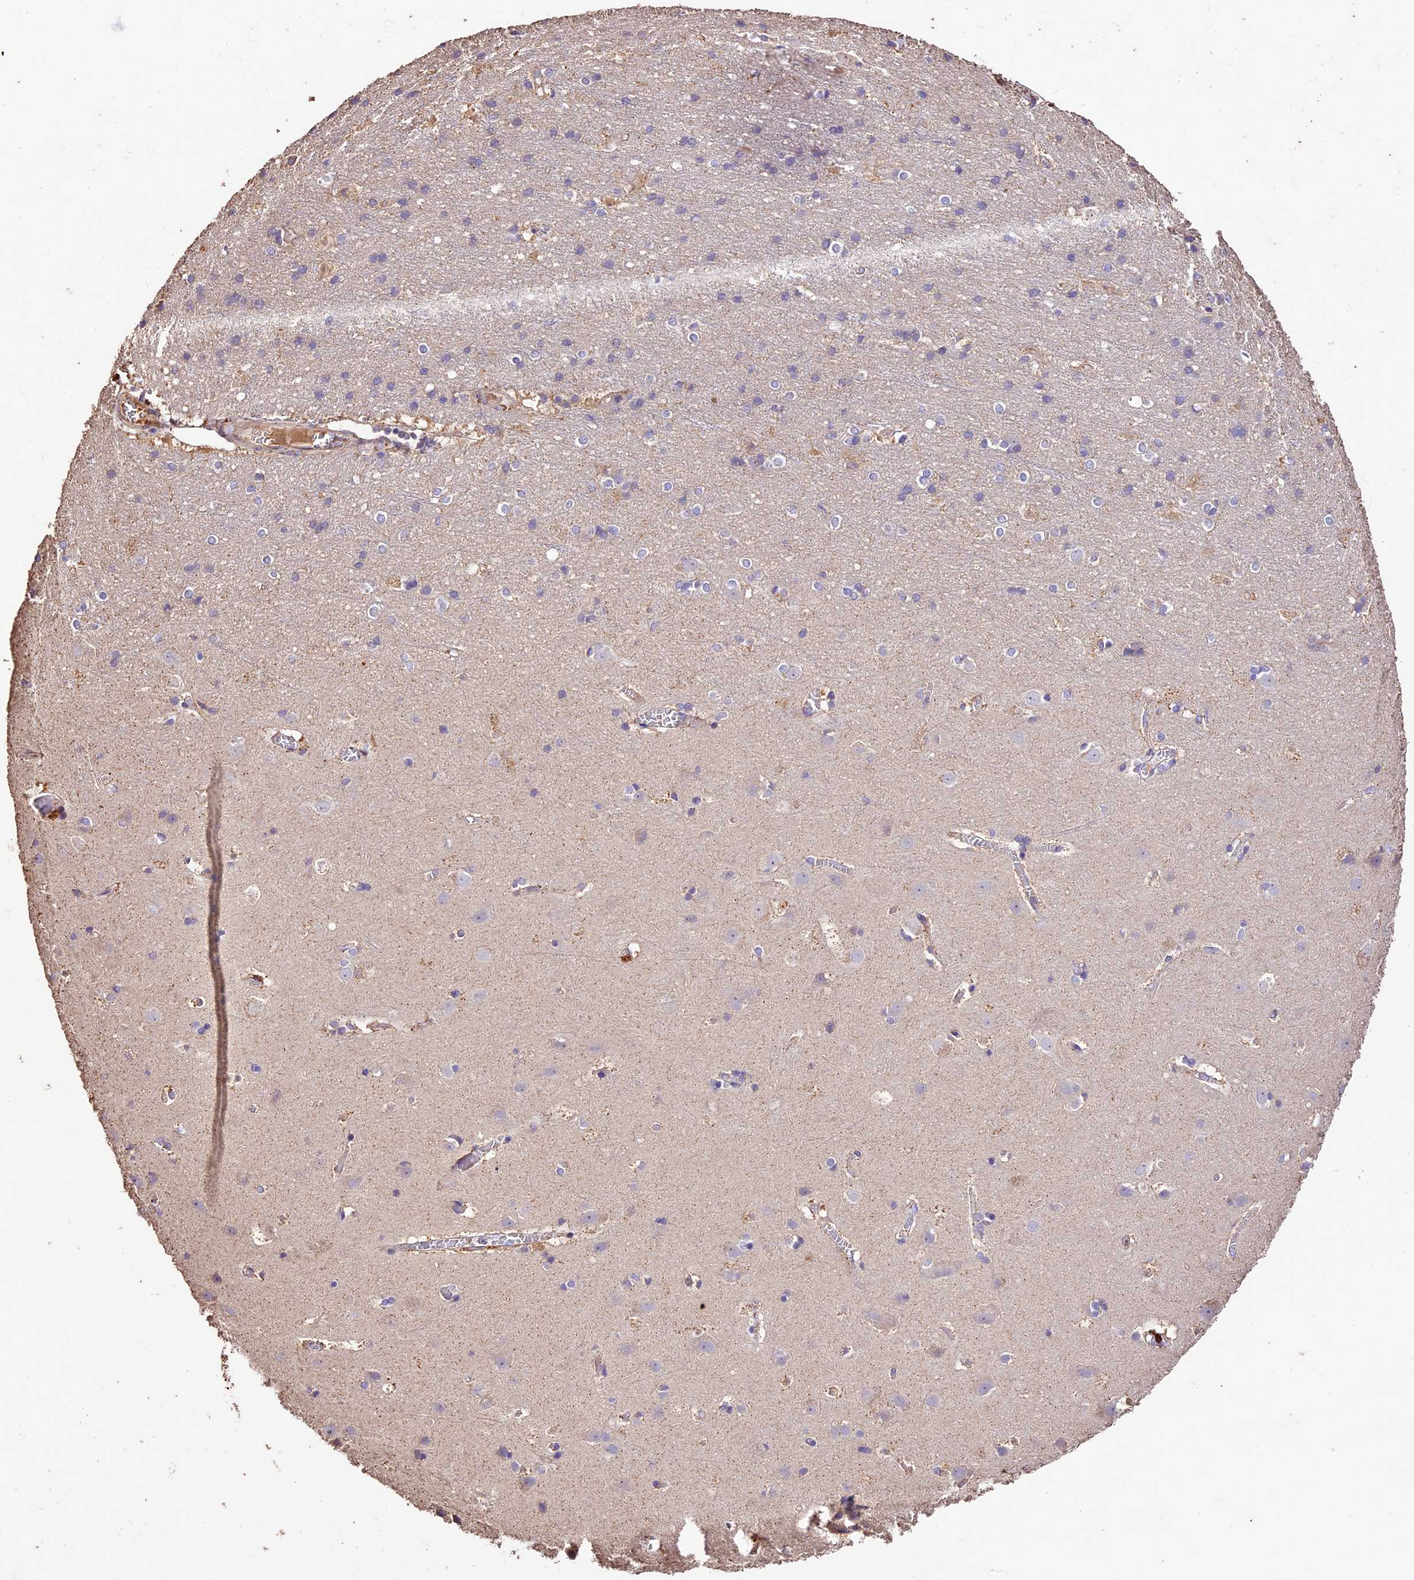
{"staining": {"intensity": "weak", "quantity": "25%-75%", "location": "cytoplasmic/membranous"}, "tissue": "cerebral cortex", "cell_type": "Endothelial cells", "image_type": "normal", "snomed": [{"axis": "morphology", "description": "Normal tissue, NOS"}, {"axis": "topography", "description": "Cerebral cortex"}], "caption": "Benign cerebral cortex exhibits weak cytoplasmic/membranous positivity in approximately 25%-75% of endothelial cells The protein is stained brown, and the nuclei are stained in blue (DAB IHC with brightfield microscopy, high magnification)..", "gene": "CRLF1", "patient": {"sex": "male", "age": 54}}